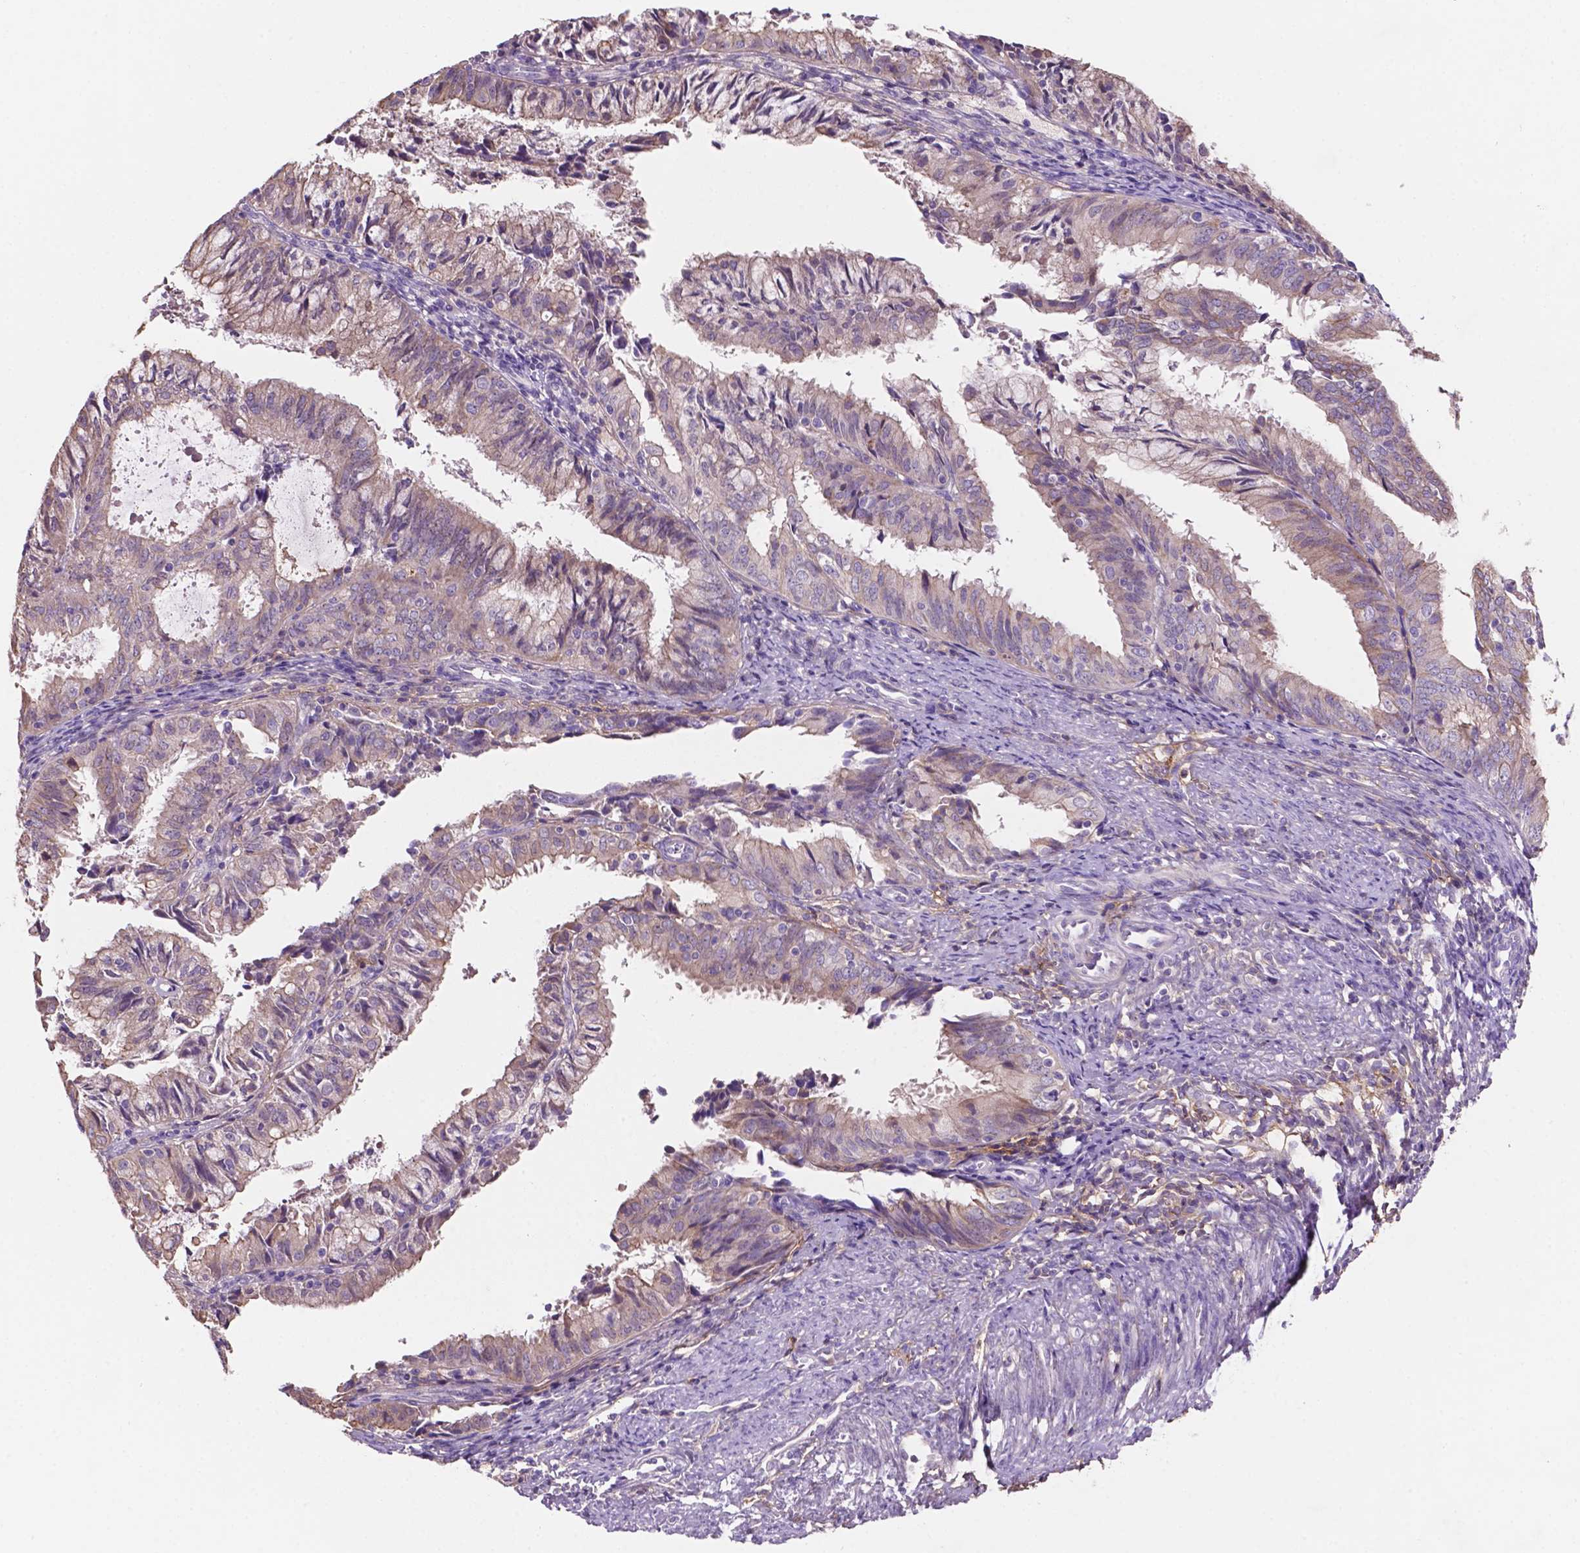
{"staining": {"intensity": "weak", "quantity": "<25%", "location": "cytoplasmic/membranous"}, "tissue": "endometrial cancer", "cell_type": "Tumor cells", "image_type": "cancer", "snomed": [{"axis": "morphology", "description": "Adenocarcinoma, NOS"}, {"axis": "topography", "description": "Endometrium"}], "caption": "This image is of endometrial cancer (adenocarcinoma) stained with immunohistochemistry (IHC) to label a protein in brown with the nuclei are counter-stained blue. There is no expression in tumor cells. The staining was performed using DAB (3,3'-diaminobenzidine) to visualize the protein expression in brown, while the nuclei were stained in blue with hematoxylin (Magnification: 20x).", "gene": "MKRN2OS", "patient": {"sex": "female", "age": 57}}